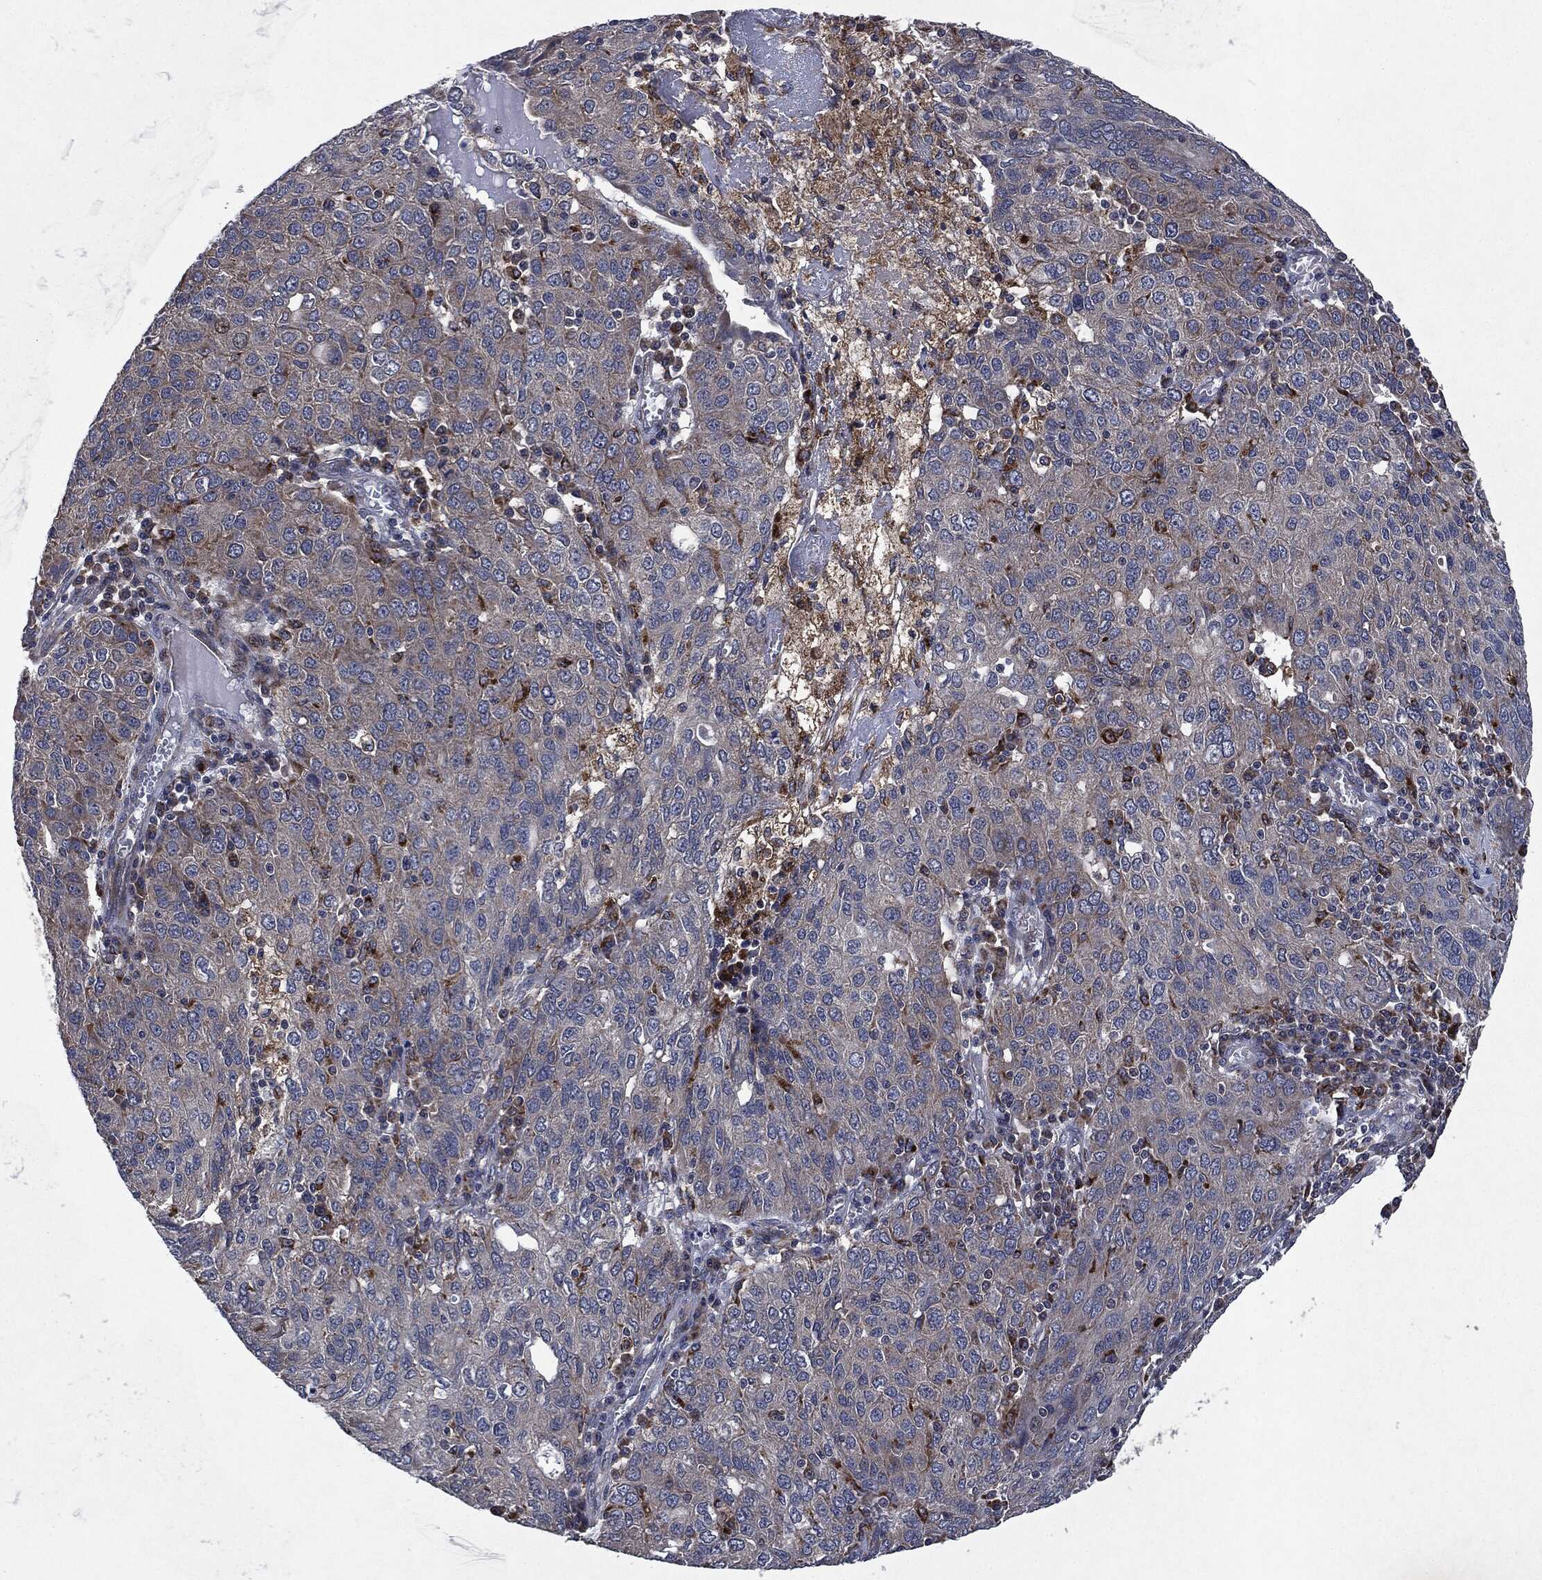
{"staining": {"intensity": "weak", "quantity": "<25%", "location": "cytoplasmic/membranous"}, "tissue": "ovarian cancer", "cell_type": "Tumor cells", "image_type": "cancer", "snomed": [{"axis": "morphology", "description": "Carcinoma, endometroid"}, {"axis": "topography", "description": "Ovary"}], "caption": "This is a micrograph of IHC staining of endometroid carcinoma (ovarian), which shows no staining in tumor cells.", "gene": "SLC31A2", "patient": {"sex": "female", "age": 50}}